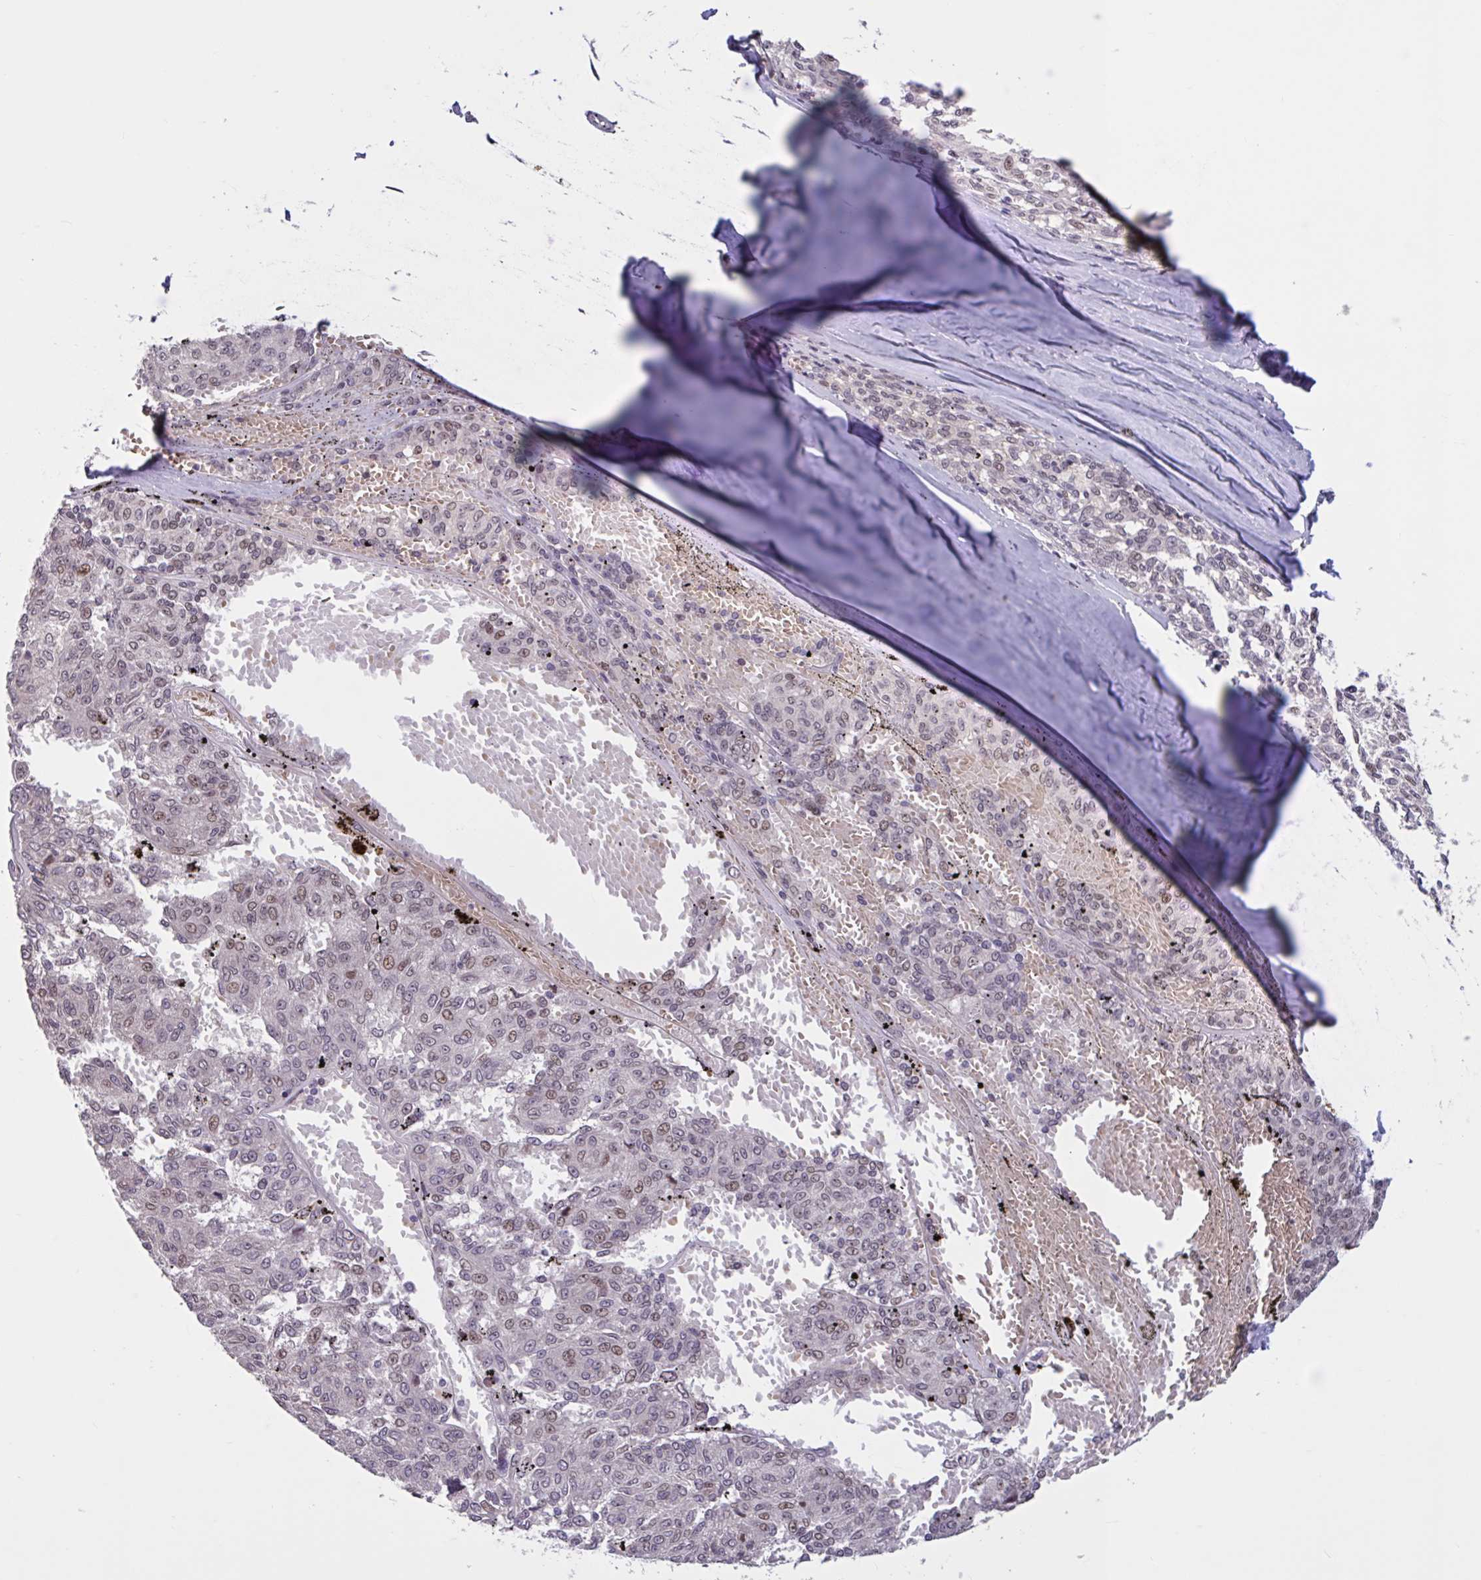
{"staining": {"intensity": "moderate", "quantity": "25%-75%", "location": "nuclear"}, "tissue": "melanoma", "cell_type": "Tumor cells", "image_type": "cancer", "snomed": [{"axis": "morphology", "description": "Malignant melanoma, NOS"}, {"axis": "topography", "description": "Skin"}], "caption": "Human melanoma stained with a protein marker displays moderate staining in tumor cells.", "gene": "ZNF414", "patient": {"sex": "female", "age": 72}}